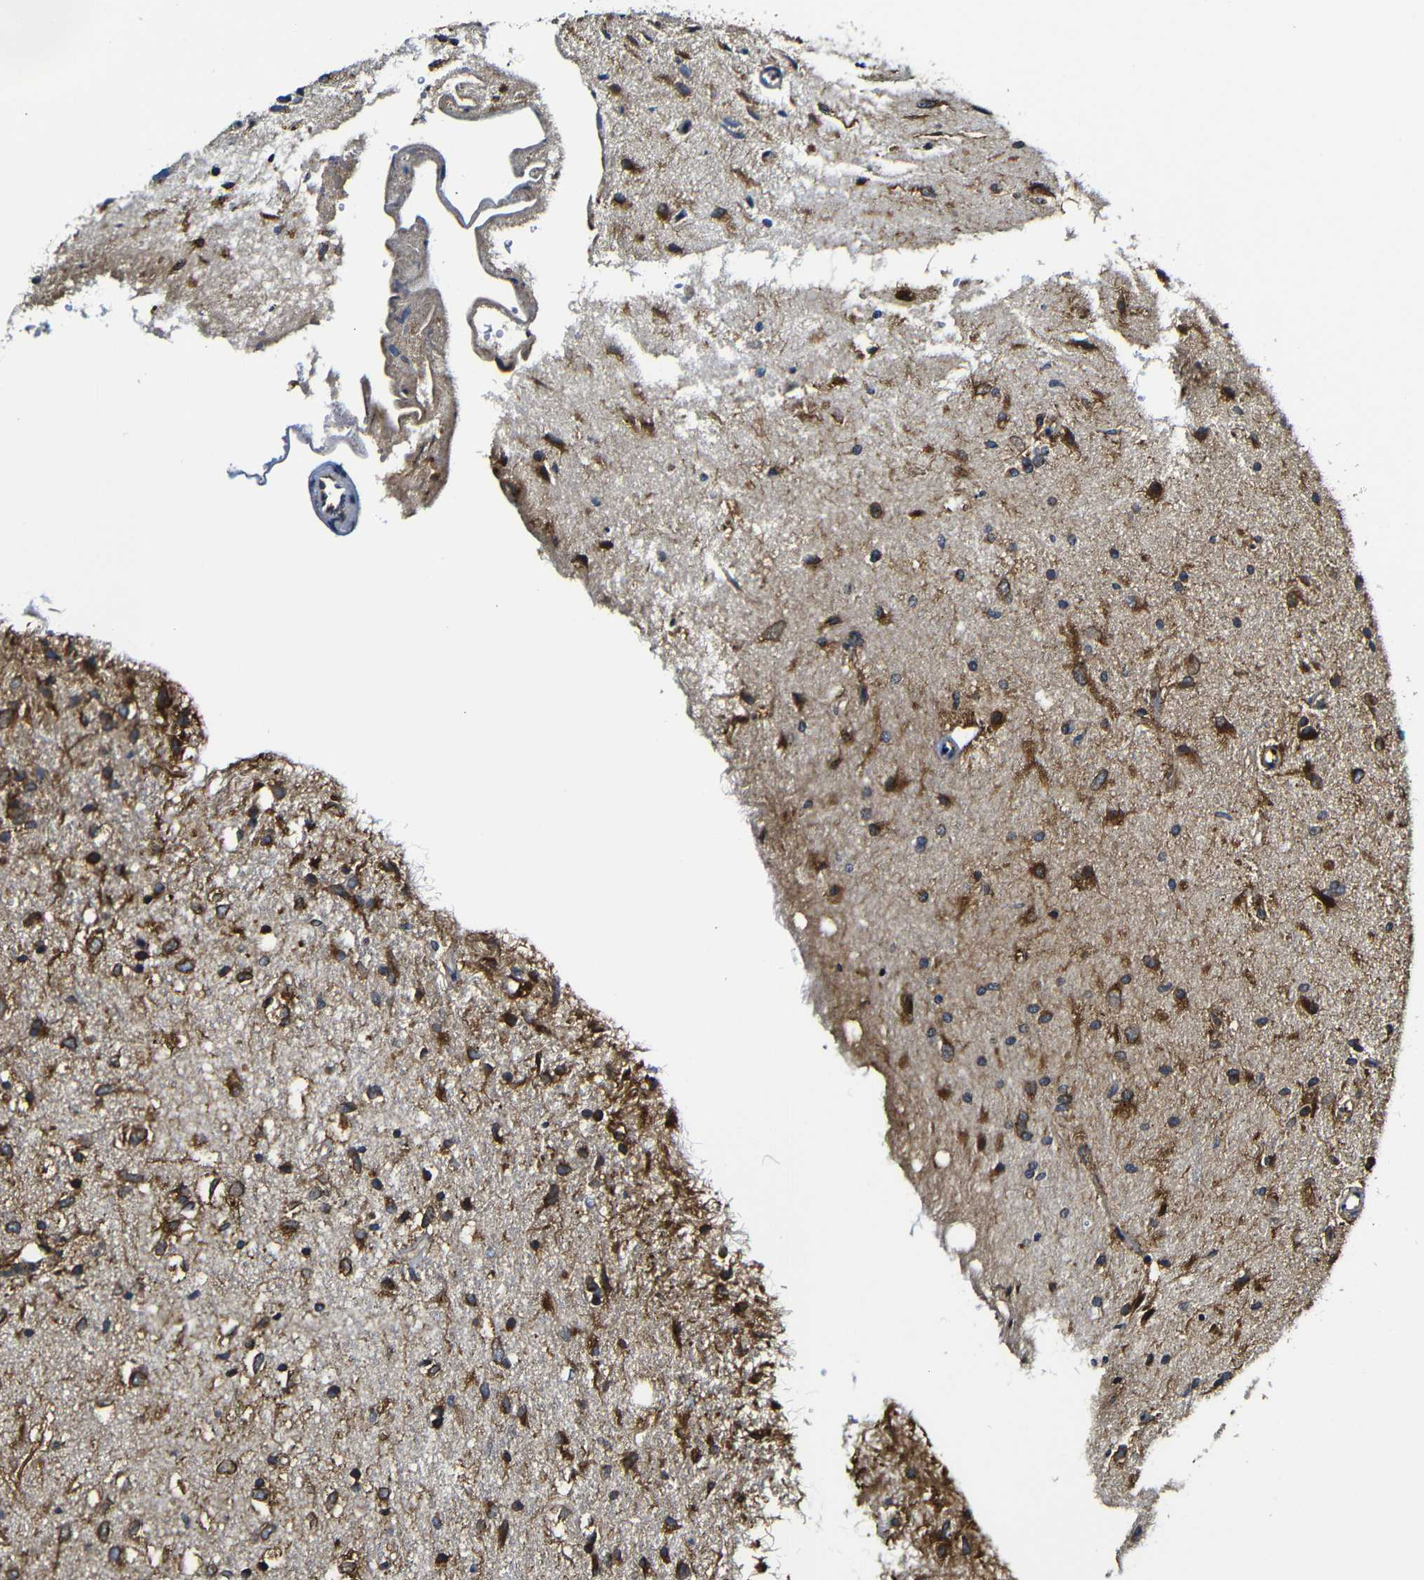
{"staining": {"intensity": "moderate", "quantity": ">75%", "location": "cytoplasmic/membranous"}, "tissue": "glioma", "cell_type": "Tumor cells", "image_type": "cancer", "snomed": [{"axis": "morphology", "description": "Glioma, malignant, Low grade"}, {"axis": "topography", "description": "Brain"}], "caption": "A histopathology image of low-grade glioma (malignant) stained for a protein displays moderate cytoplasmic/membranous brown staining in tumor cells.", "gene": "CLCC1", "patient": {"sex": "male", "age": 77}}